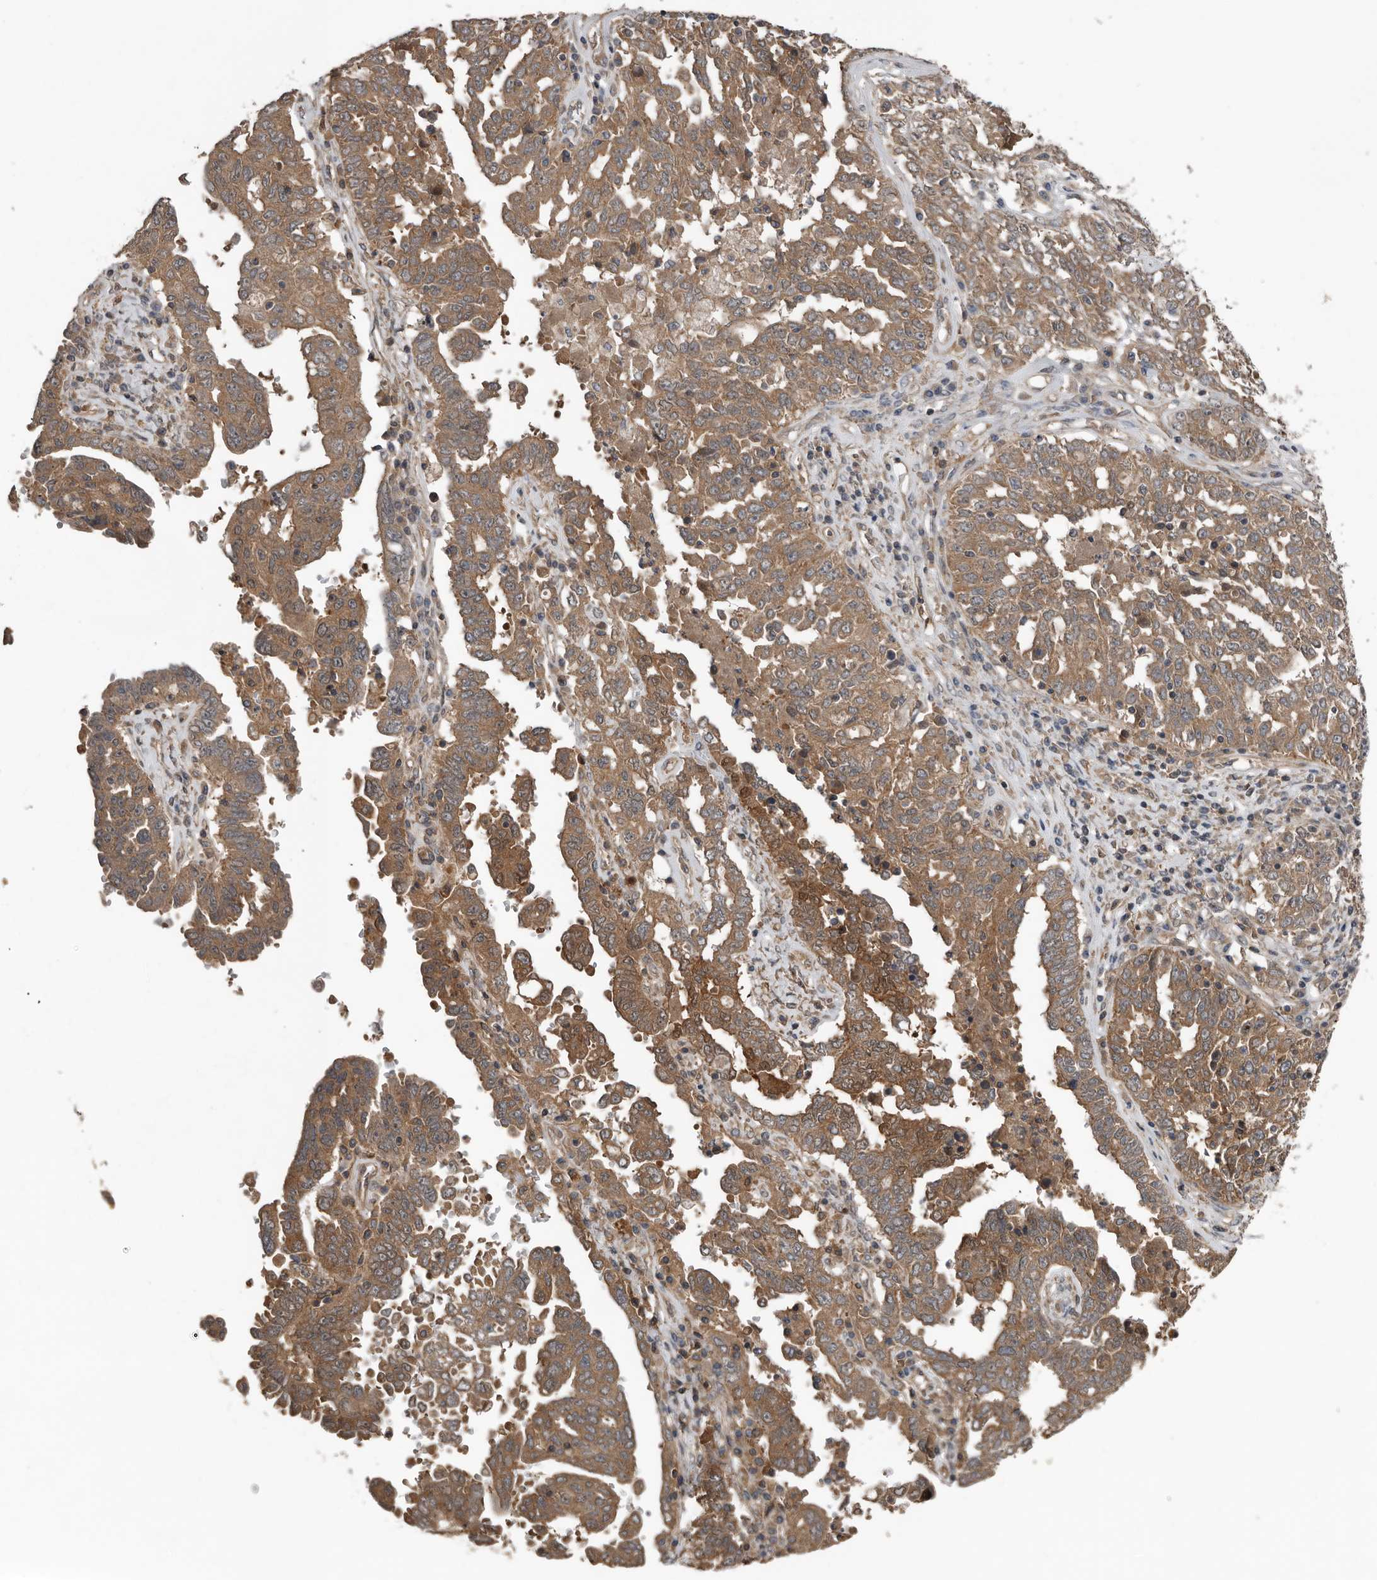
{"staining": {"intensity": "moderate", "quantity": ">75%", "location": "cytoplasmic/membranous"}, "tissue": "ovarian cancer", "cell_type": "Tumor cells", "image_type": "cancer", "snomed": [{"axis": "morphology", "description": "Carcinoma, endometroid"}, {"axis": "topography", "description": "Ovary"}], "caption": "Protein positivity by immunohistochemistry (IHC) shows moderate cytoplasmic/membranous staining in approximately >75% of tumor cells in ovarian cancer (endometroid carcinoma).", "gene": "DNAJB4", "patient": {"sex": "female", "age": 62}}